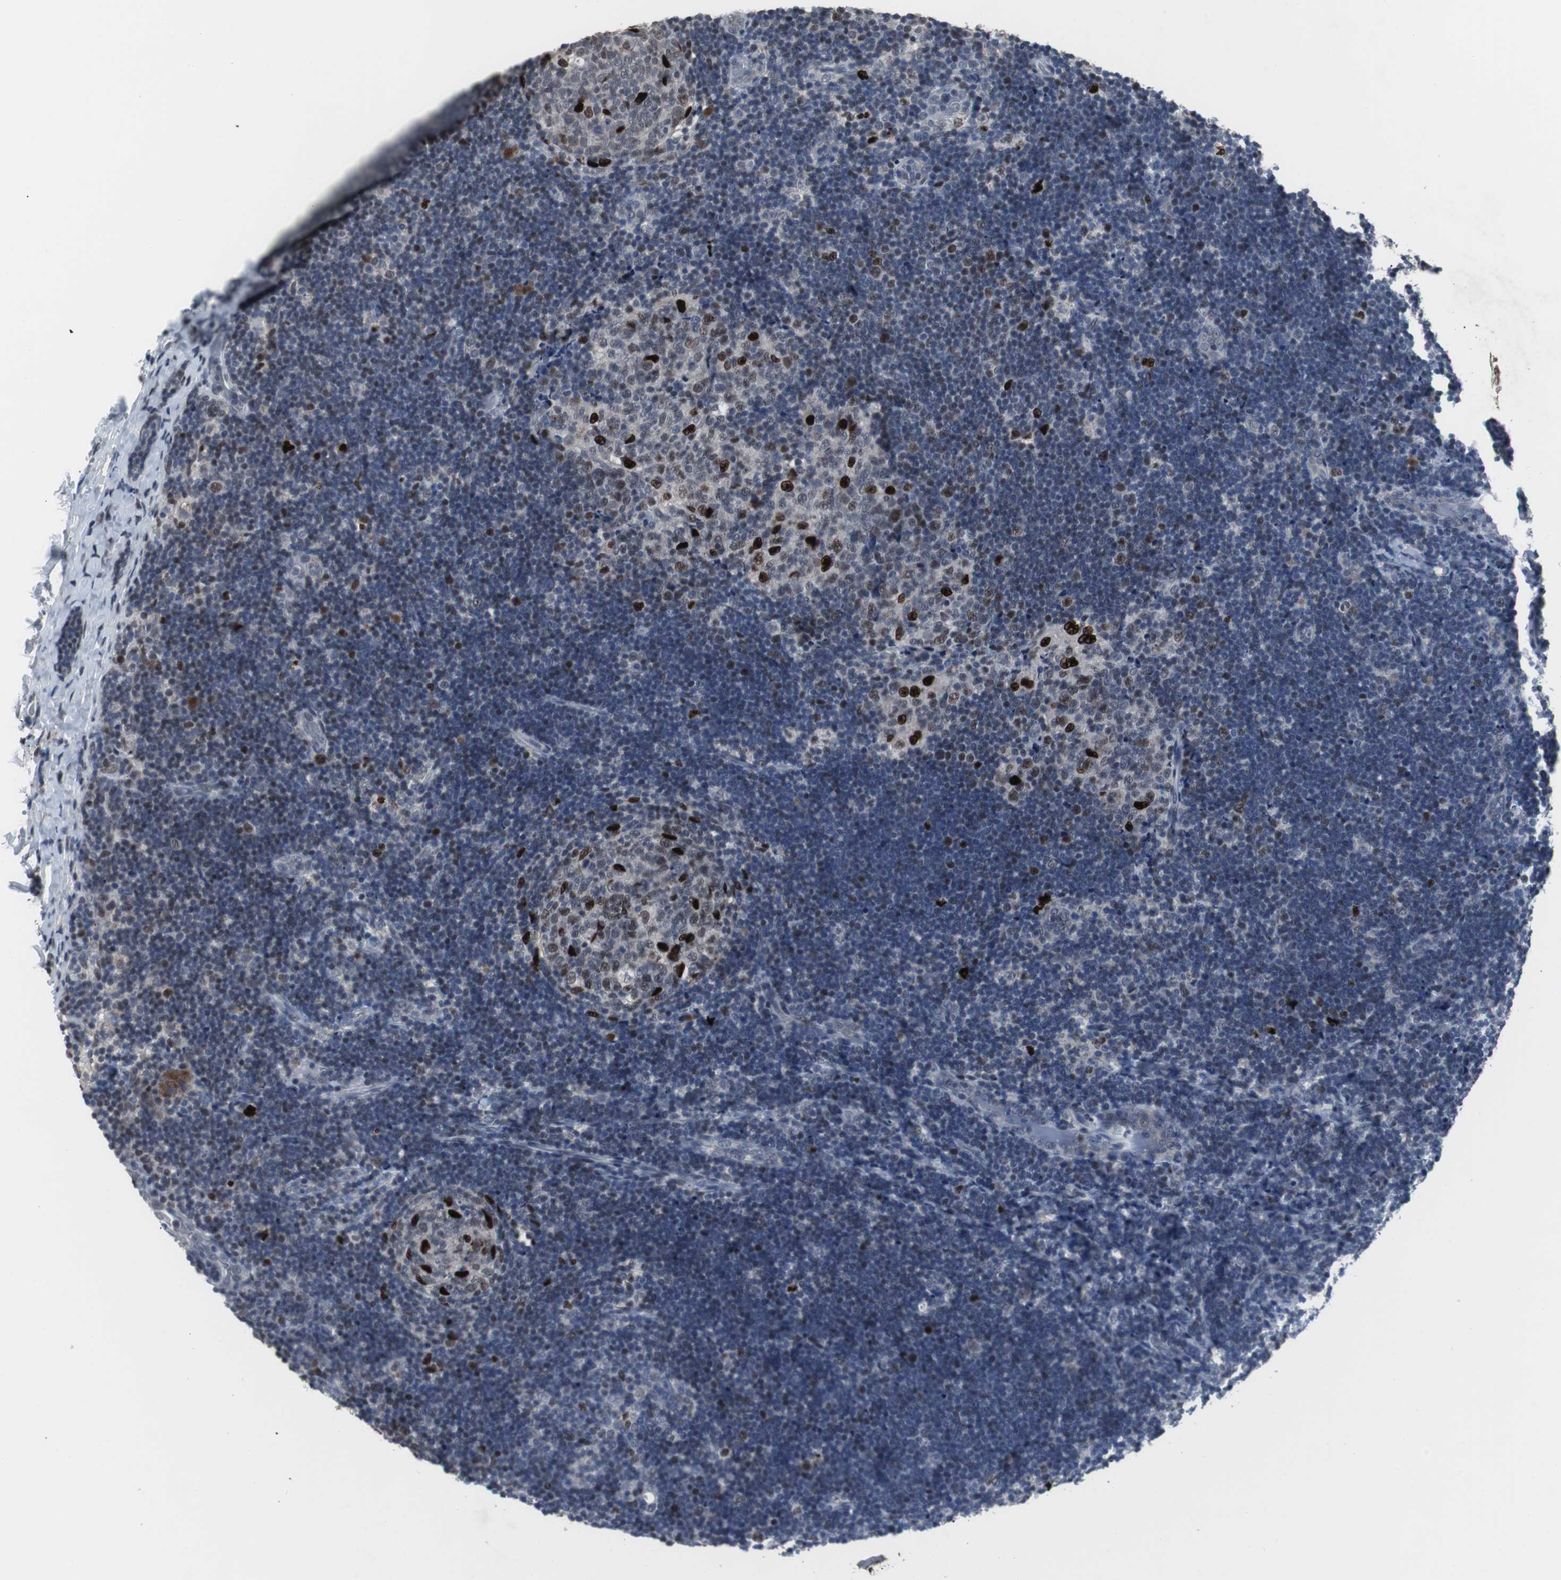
{"staining": {"intensity": "strong", "quantity": "25%-75%", "location": "nuclear"}, "tissue": "lymph node", "cell_type": "Germinal center cells", "image_type": "normal", "snomed": [{"axis": "morphology", "description": "Normal tissue, NOS"}, {"axis": "topography", "description": "Lymph node"}], "caption": "Immunohistochemical staining of unremarkable lymph node shows 25%-75% levels of strong nuclear protein staining in approximately 25%-75% of germinal center cells.", "gene": "FOXP4", "patient": {"sex": "female", "age": 14}}